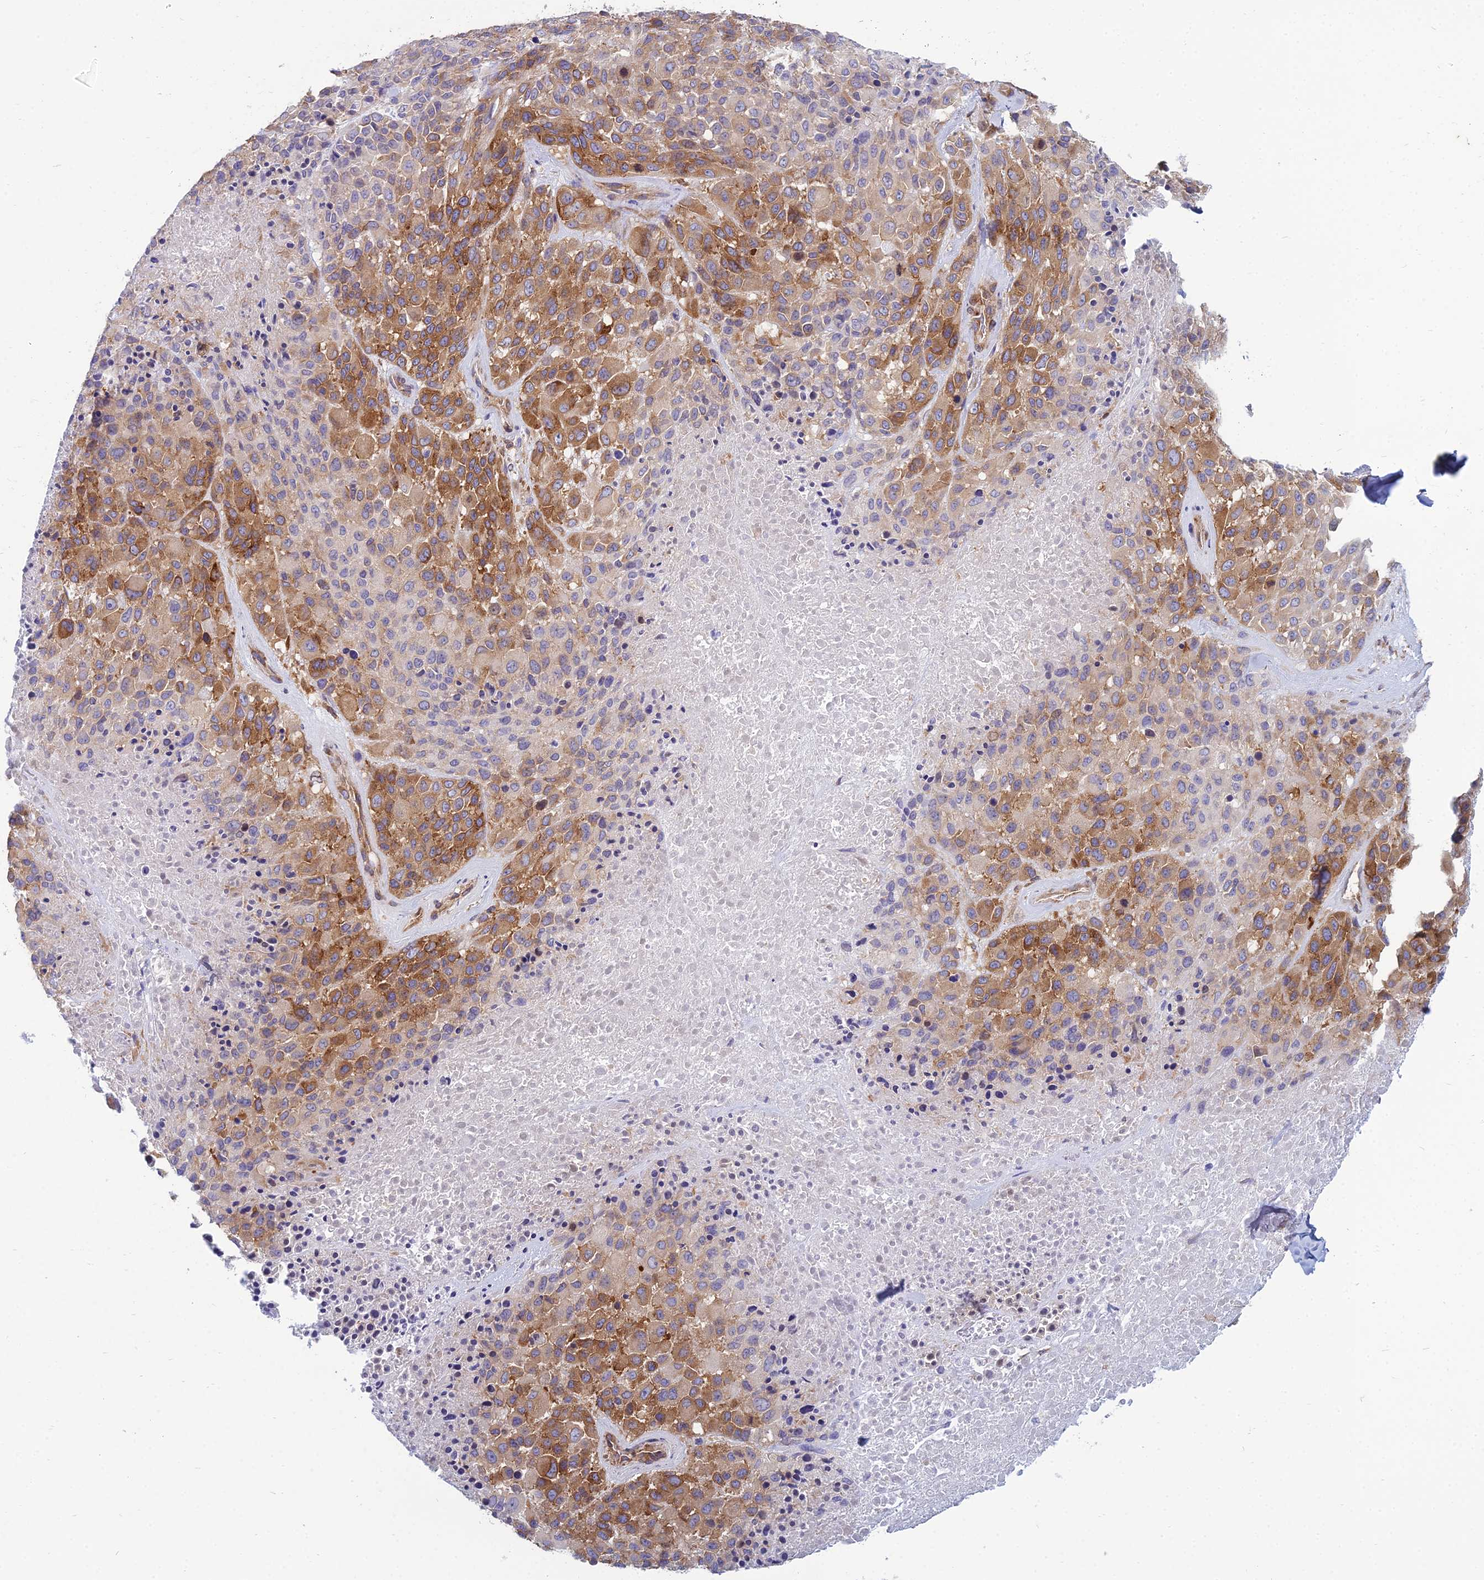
{"staining": {"intensity": "strong", "quantity": ">75%", "location": "cytoplasmic/membranous"}, "tissue": "melanoma", "cell_type": "Tumor cells", "image_type": "cancer", "snomed": [{"axis": "morphology", "description": "Malignant melanoma, Metastatic site"}, {"axis": "topography", "description": "Skin"}], "caption": "Immunohistochemical staining of human melanoma exhibits strong cytoplasmic/membranous protein expression in about >75% of tumor cells.", "gene": "TXLNA", "patient": {"sex": "female", "age": 81}}